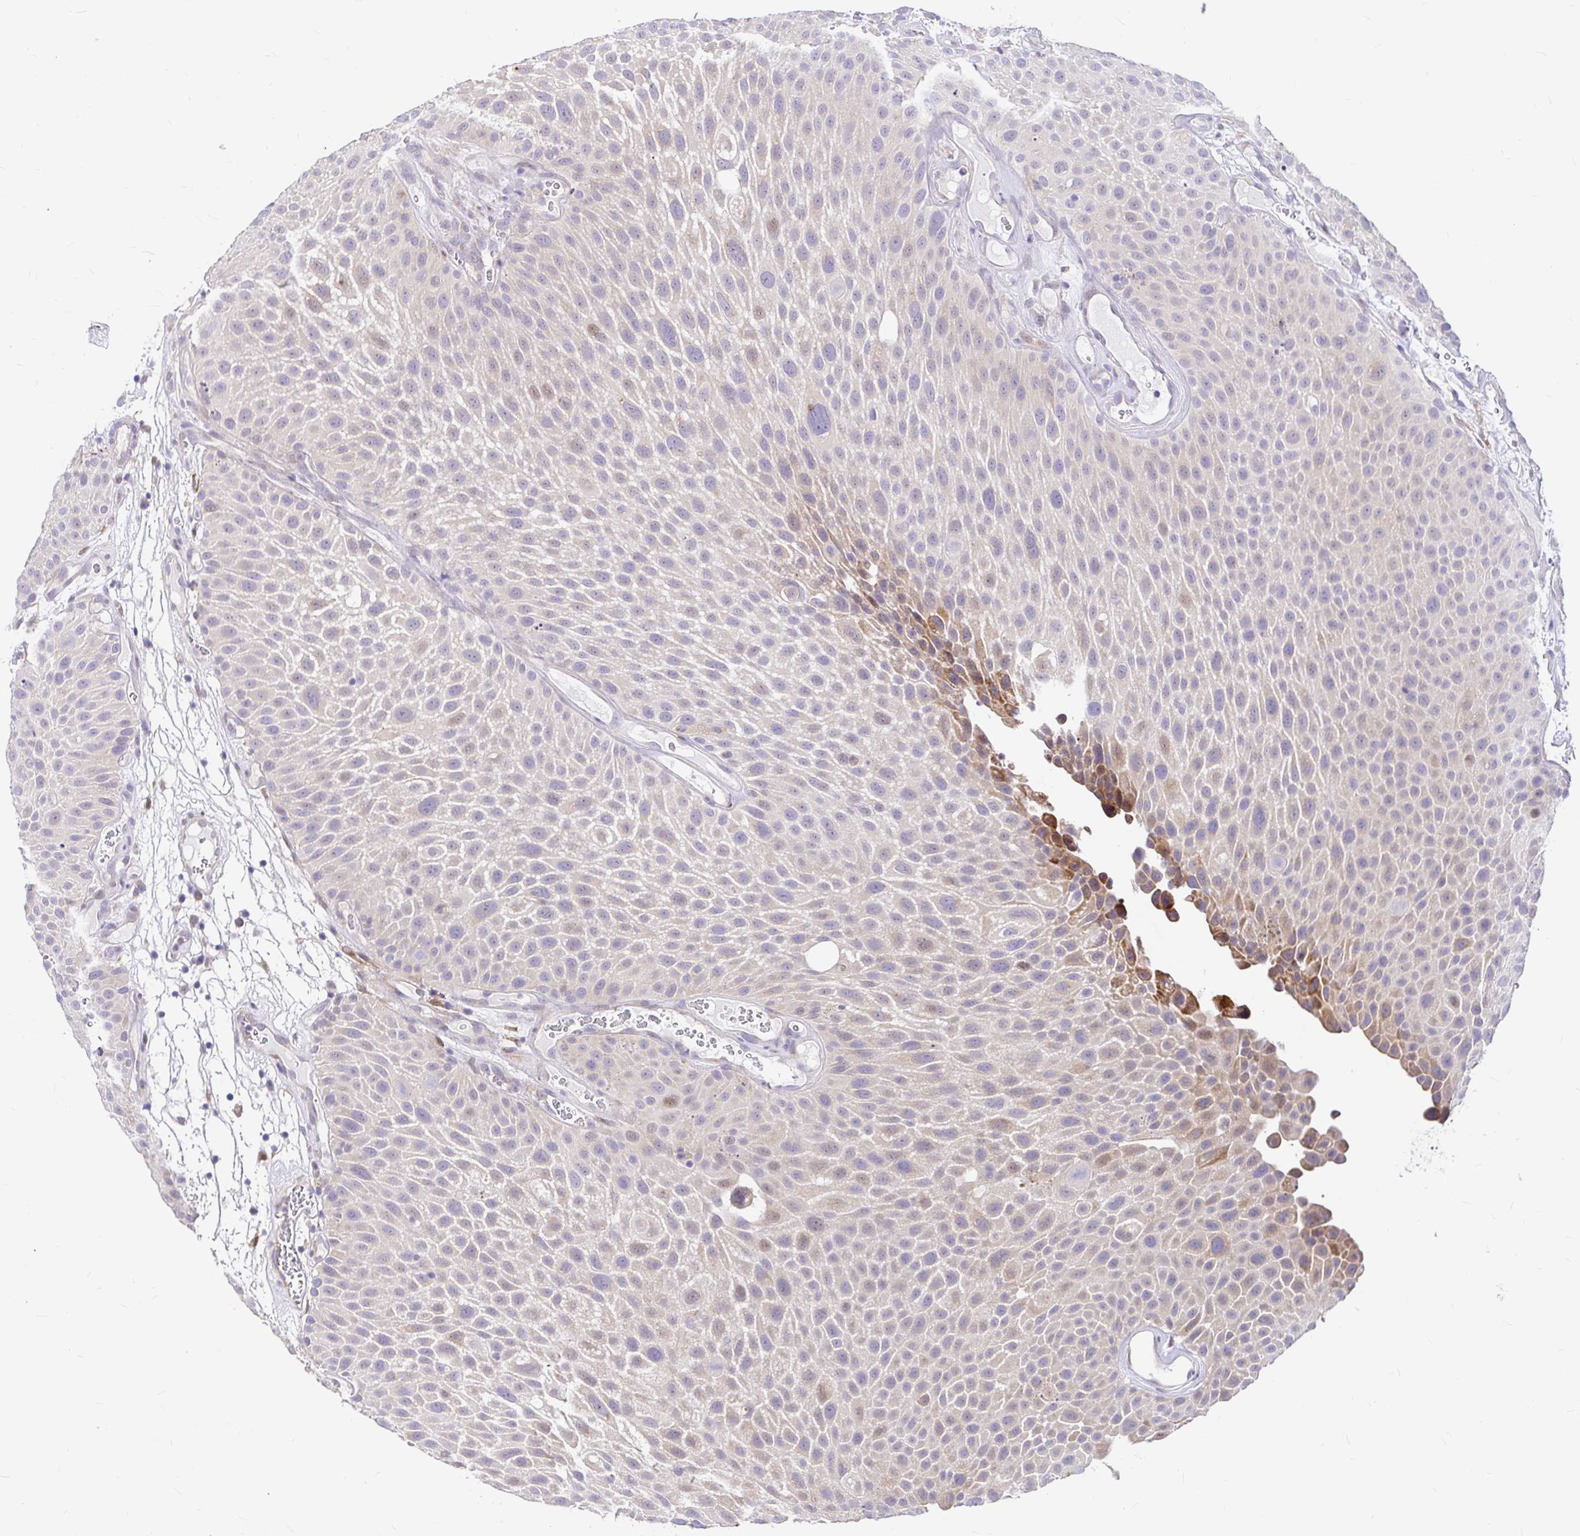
{"staining": {"intensity": "moderate", "quantity": "<25%", "location": "cytoplasmic/membranous"}, "tissue": "urothelial cancer", "cell_type": "Tumor cells", "image_type": "cancer", "snomed": [{"axis": "morphology", "description": "Urothelial carcinoma, Low grade"}, {"axis": "topography", "description": "Urinary bladder"}], "caption": "This histopathology image displays urothelial cancer stained with IHC to label a protein in brown. The cytoplasmic/membranous of tumor cells show moderate positivity for the protein. Nuclei are counter-stained blue.", "gene": "GABBR2", "patient": {"sex": "male", "age": 72}}